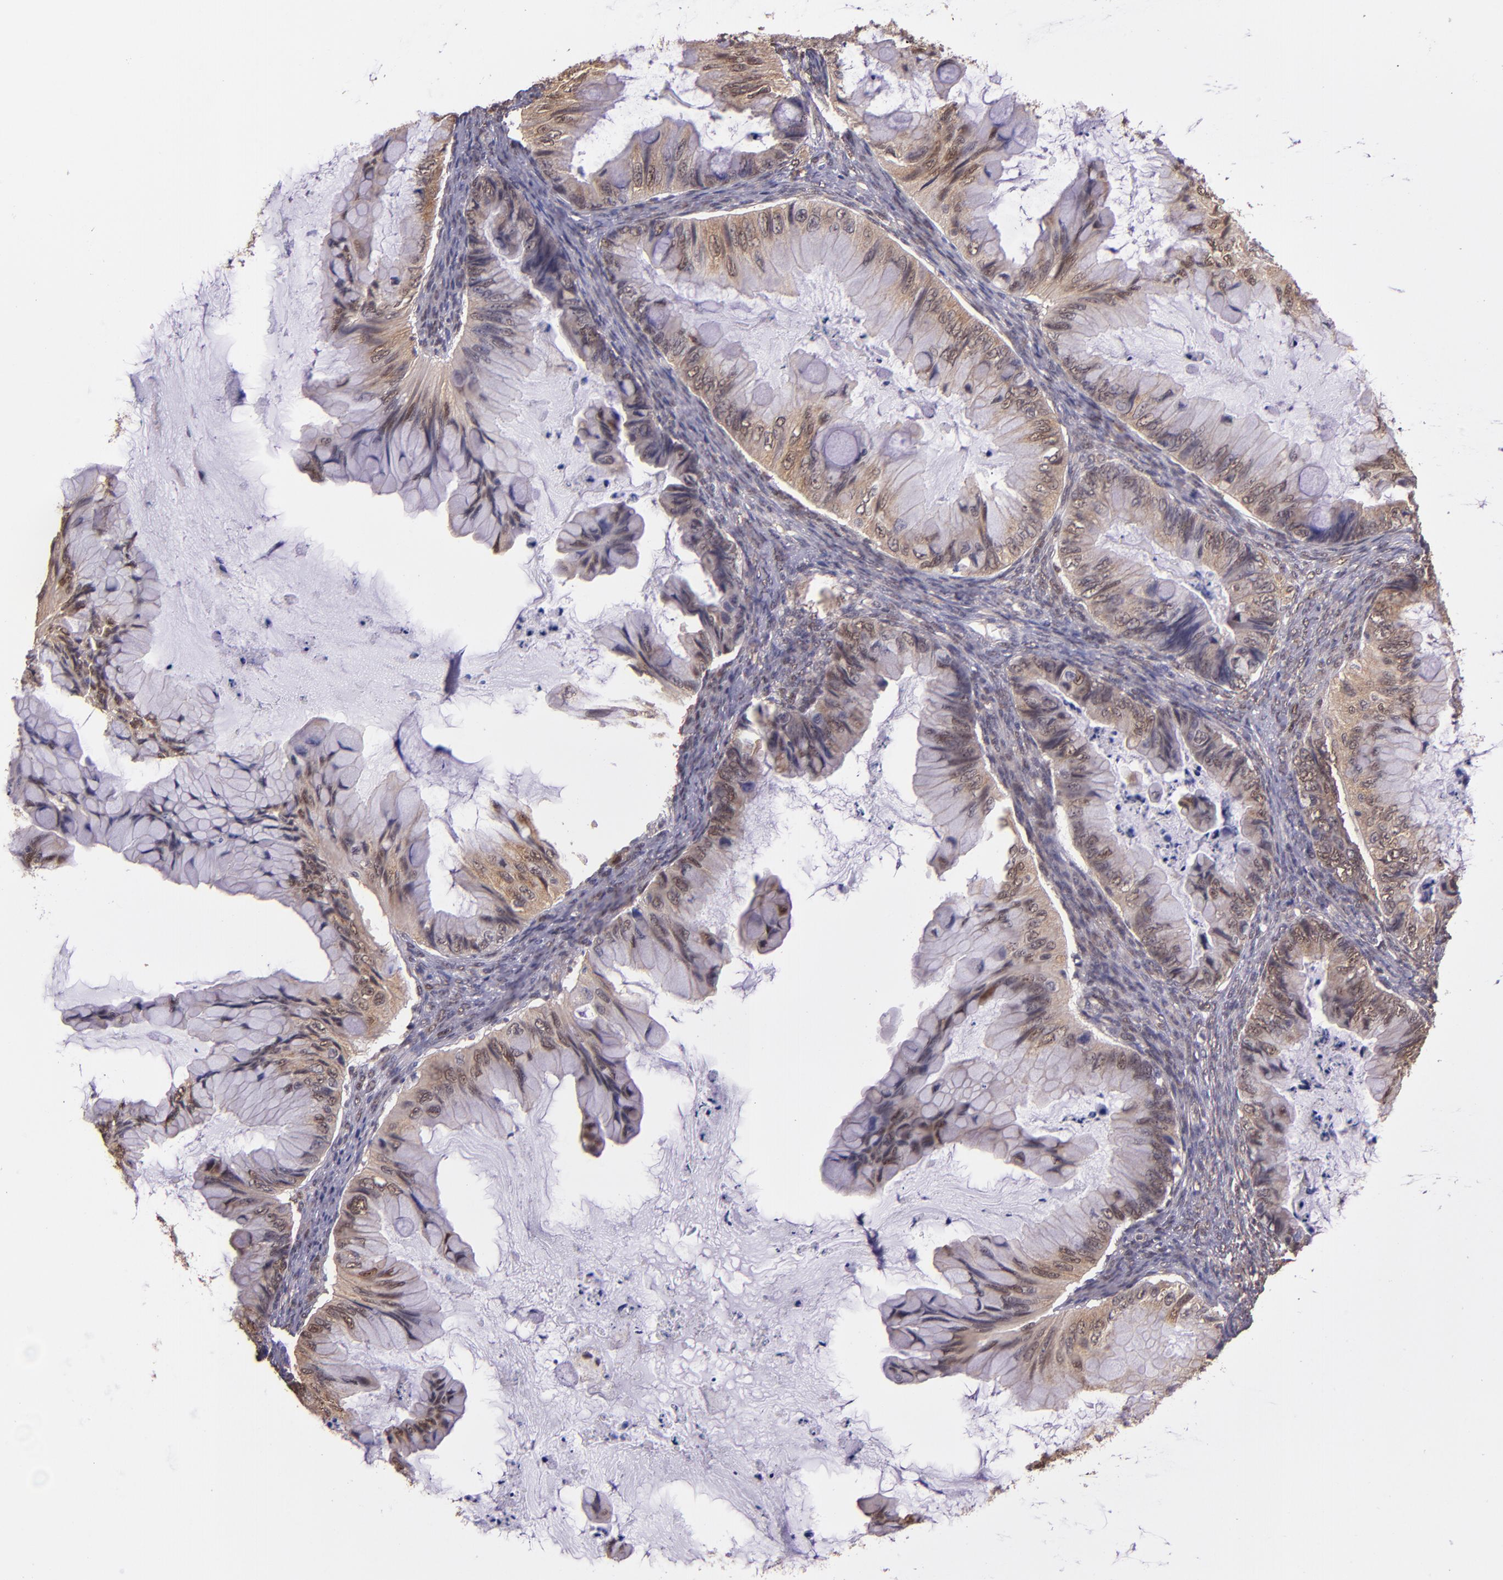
{"staining": {"intensity": "moderate", "quantity": ">75%", "location": "cytoplasmic/membranous,nuclear"}, "tissue": "ovarian cancer", "cell_type": "Tumor cells", "image_type": "cancer", "snomed": [{"axis": "morphology", "description": "Cystadenocarcinoma, mucinous, NOS"}, {"axis": "topography", "description": "Ovary"}], "caption": "DAB (3,3'-diaminobenzidine) immunohistochemical staining of ovarian mucinous cystadenocarcinoma demonstrates moderate cytoplasmic/membranous and nuclear protein expression in approximately >75% of tumor cells.", "gene": "STAT6", "patient": {"sex": "female", "age": 36}}